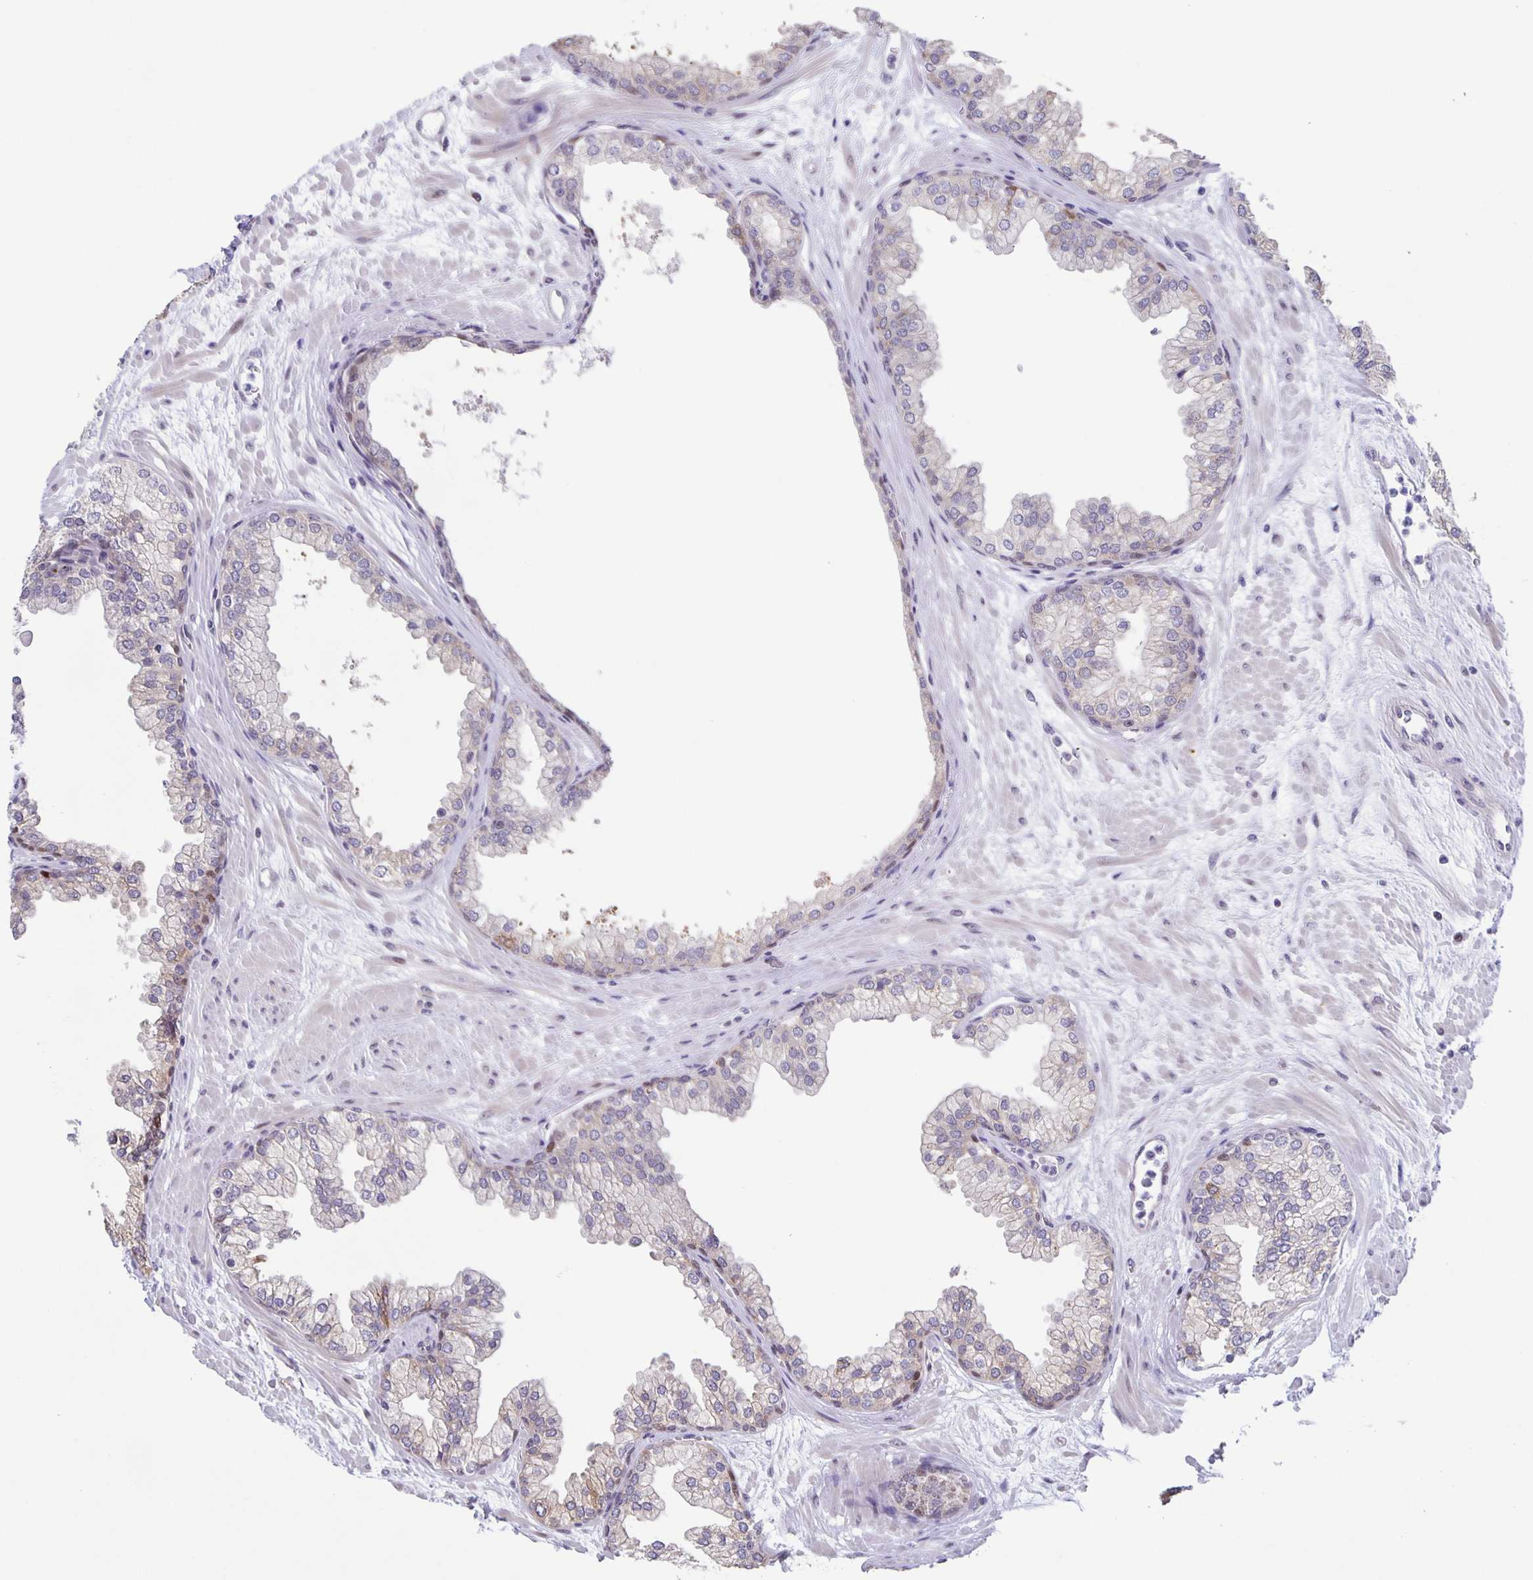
{"staining": {"intensity": "weak", "quantity": "<25%", "location": "cytoplasmic/membranous"}, "tissue": "prostate", "cell_type": "Glandular cells", "image_type": "normal", "snomed": [{"axis": "morphology", "description": "Normal tissue, NOS"}, {"axis": "topography", "description": "Prostate"}, {"axis": "topography", "description": "Peripheral nerve tissue"}], "caption": "Immunohistochemistry (IHC) micrograph of normal prostate: prostate stained with DAB shows no significant protein positivity in glandular cells. (DAB immunohistochemistry (IHC) visualized using brightfield microscopy, high magnification).", "gene": "MAPK12", "patient": {"sex": "male", "age": 61}}